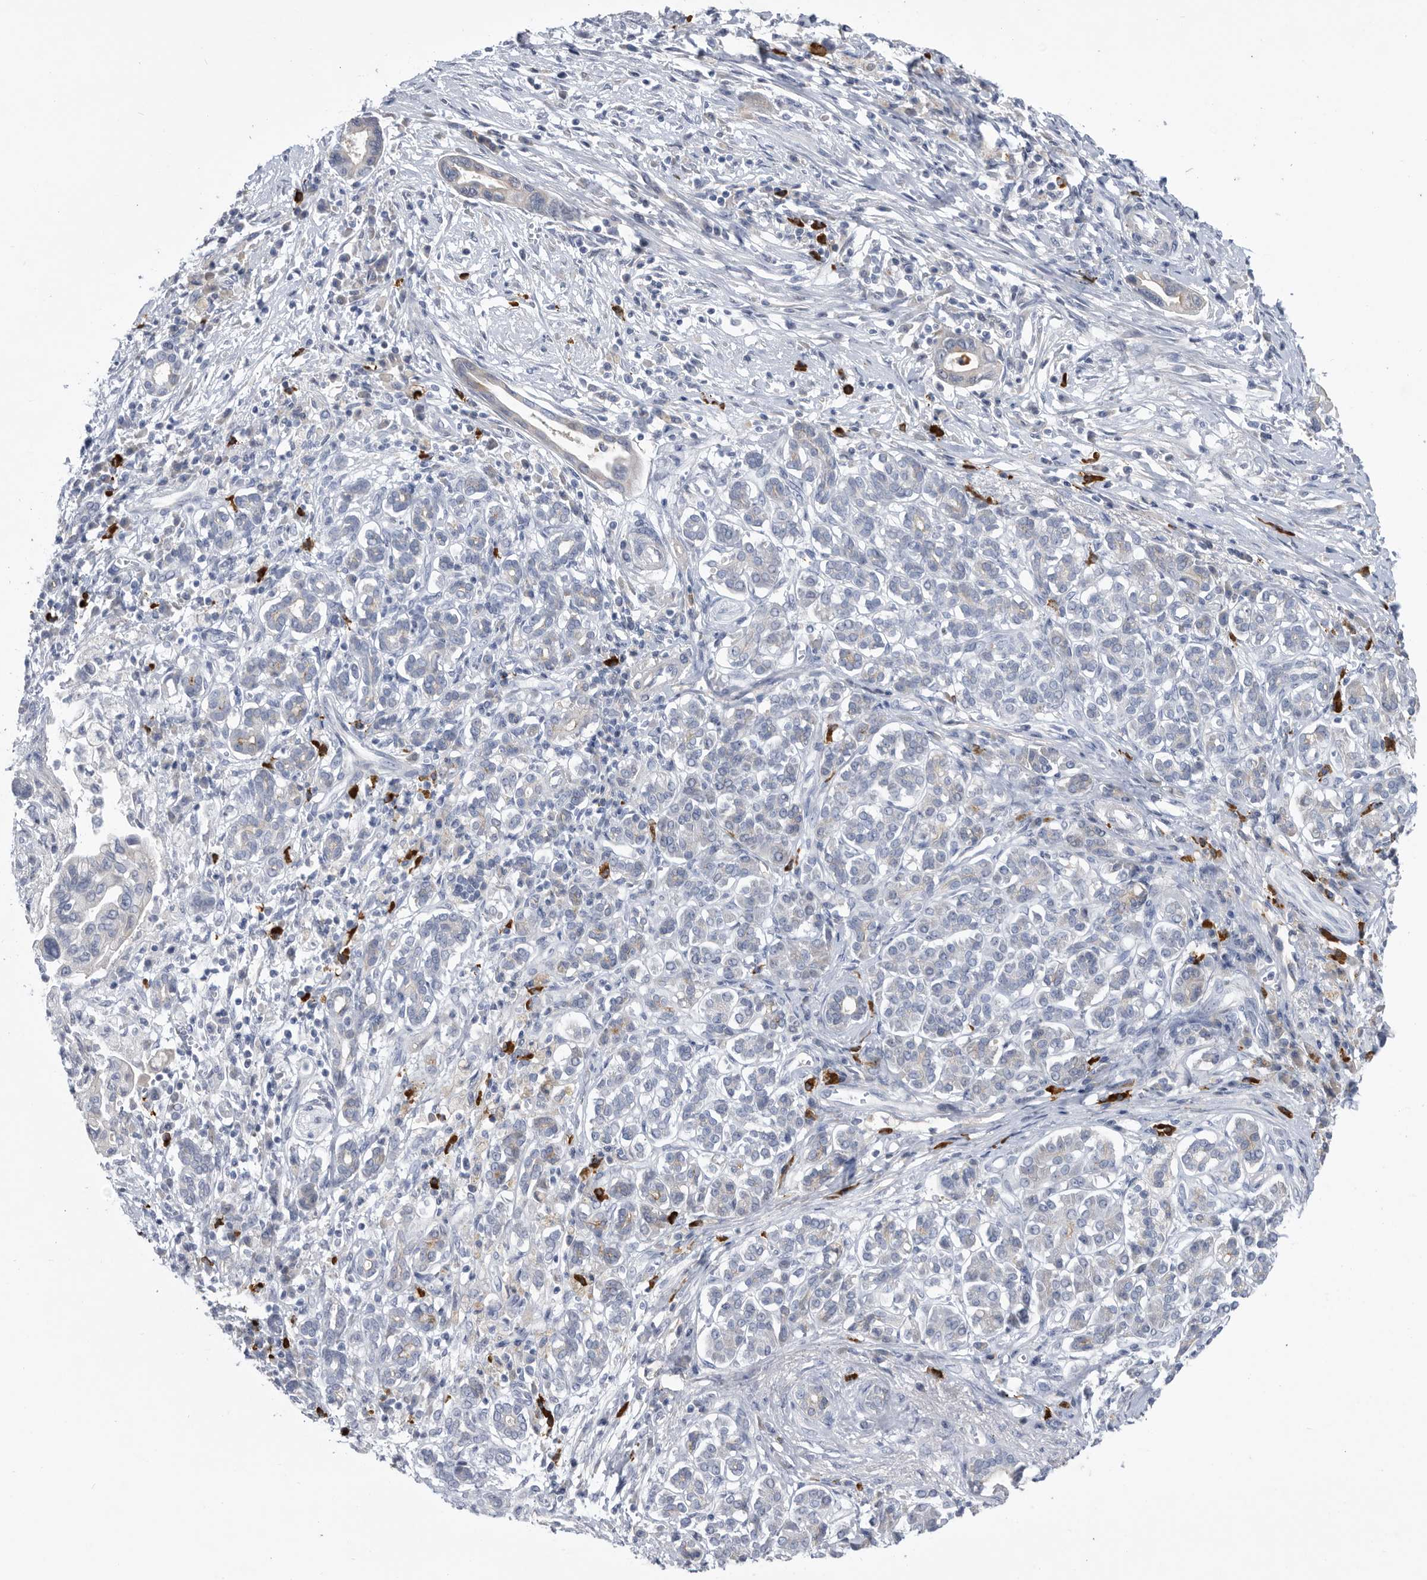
{"staining": {"intensity": "moderate", "quantity": "<25%", "location": "cytoplasmic/membranous"}, "tissue": "pancreatic cancer", "cell_type": "Tumor cells", "image_type": "cancer", "snomed": [{"axis": "morphology", "description": "Adenocarcinoma, NOS"}, {"axis": "topography", "description": "Pancreas"}], "caption": "Protein analysis of pancreatic cancer (adenocarcinoma) tissue demonstrates moderate cytoplasmic/membranous positivity in approximately <25% of tumor cells.", "gene": "BTBD6", "patient": {"sex": "male", "age": 78}}